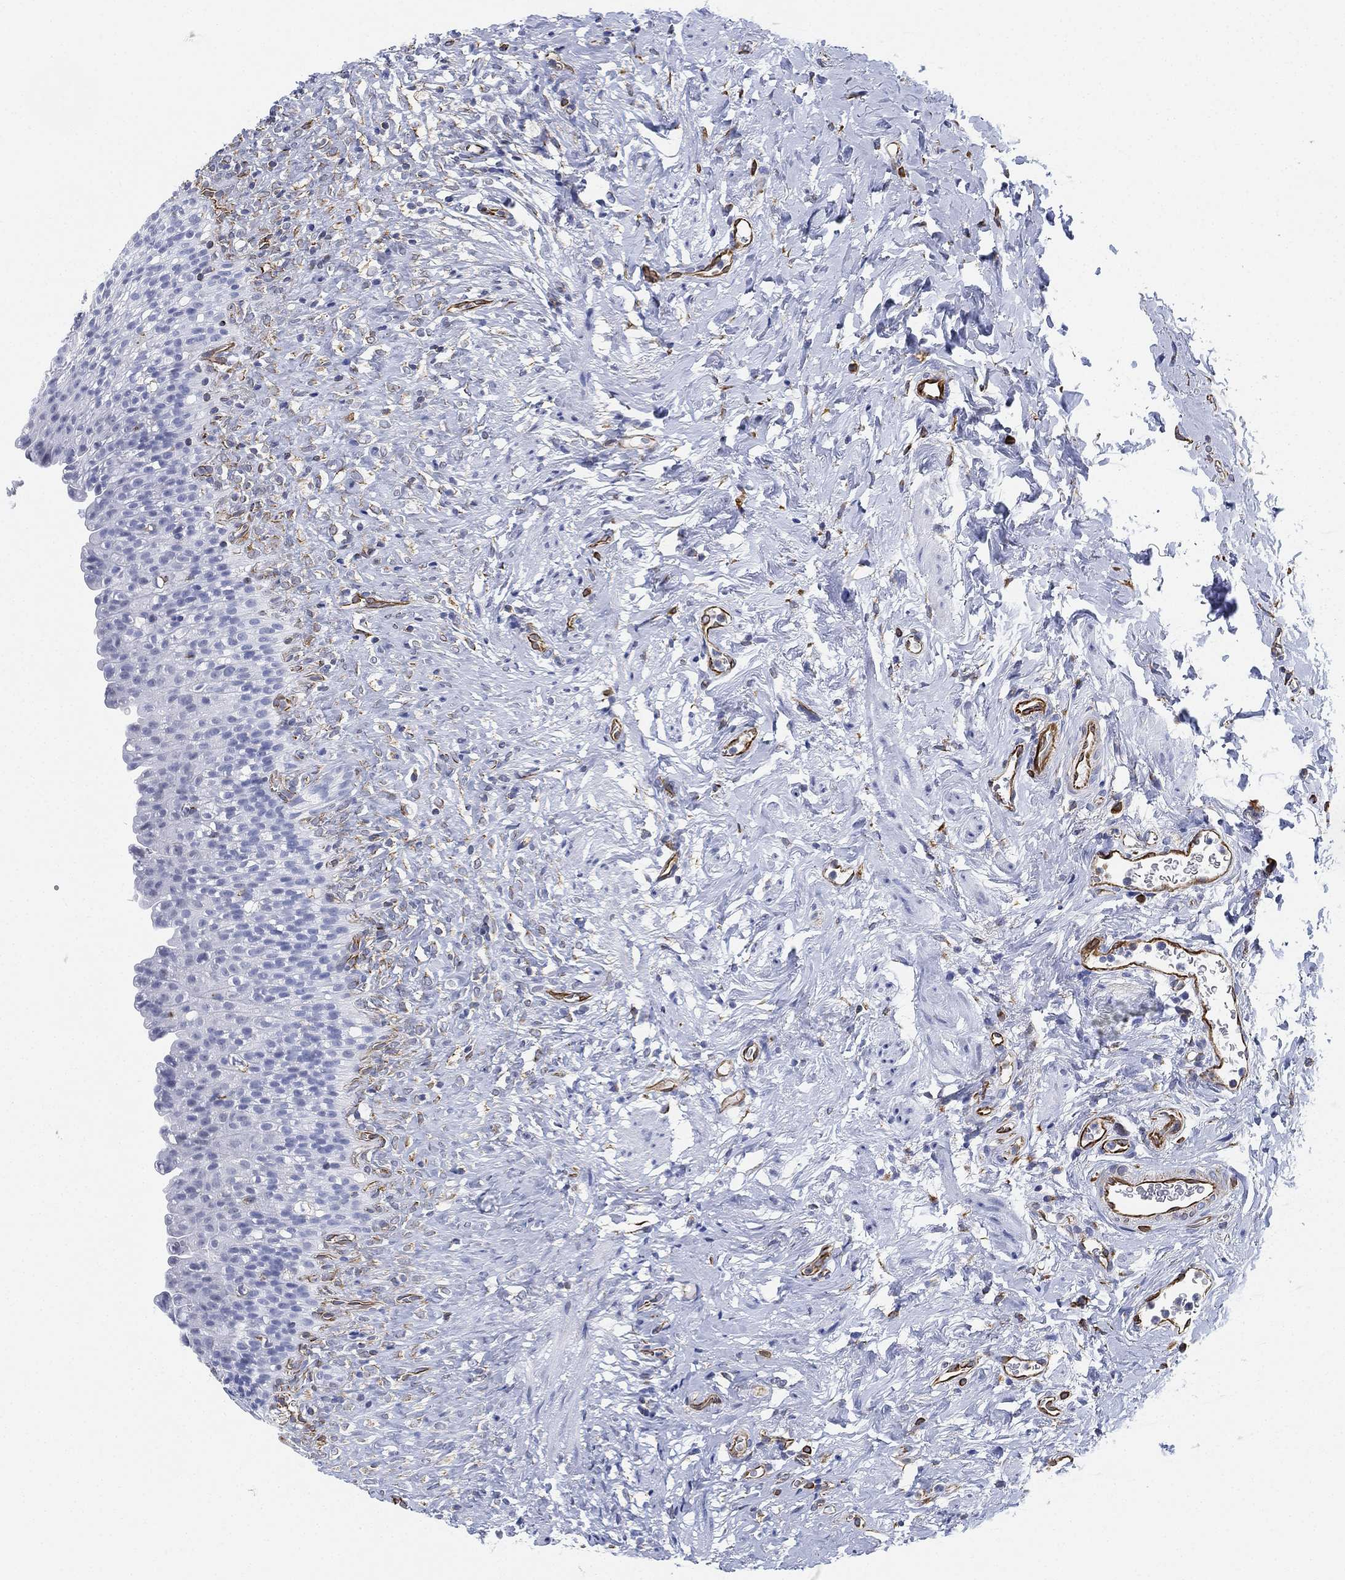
{"staining": {"intensity": "negative", "quantity": "none", "location": "none"}, "tissue": "urinary bladder", "cell_type": "Urothelial cells", "image_type": "normal", "snomed": [{"axis": "morphology", "description": "Normal tissue, NOS"}, {"axis": "topography", "description": "Urinary bladder"}], "caption": "A high-resolution micrograph shows IHC staining of unremarkable urinary bladder, which exhibits no significant positivity in urothelial cells. (Immunohistochemistry (ihc), brightfield microscopy, high magnification).", "gene": "PSKH2", "patient": {"sex": "male", "age": 76}}